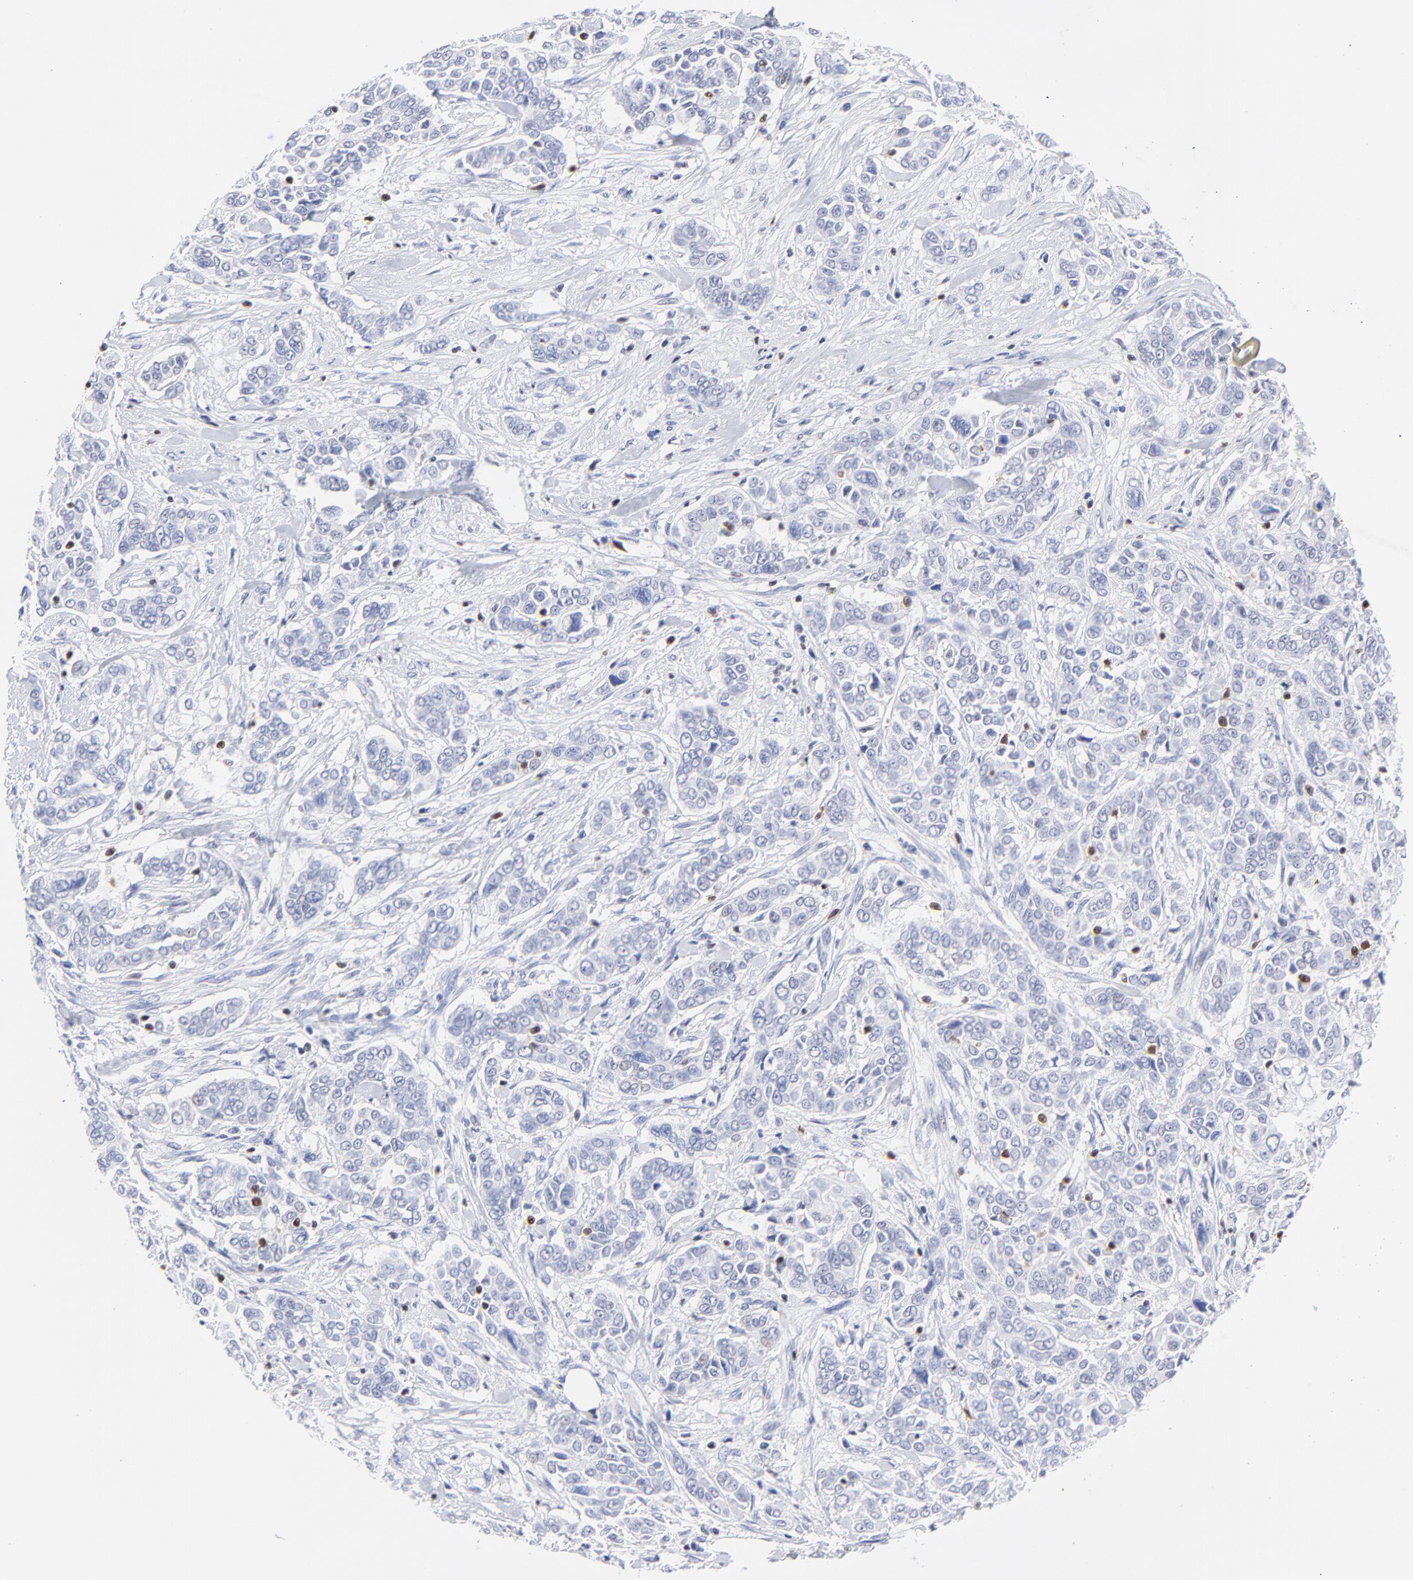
{"staining": {"intensity": "negative", "quantity": "none", "location": "none"}, "tissue": "pancreatic cancer", "cell_type": "Tumor cells", "image_type": "cancer", "snomed": [{"axis": "morphology", "description": "Adenocarcinoma, NOS"}, {"axis": "topography", "description": "Pancreas"}], "caption": "Tumor cells show no significant protein expression in pancreatic cancer.", "gene": "ZAP70", "patient": {"sex": "female", "age": 52}}